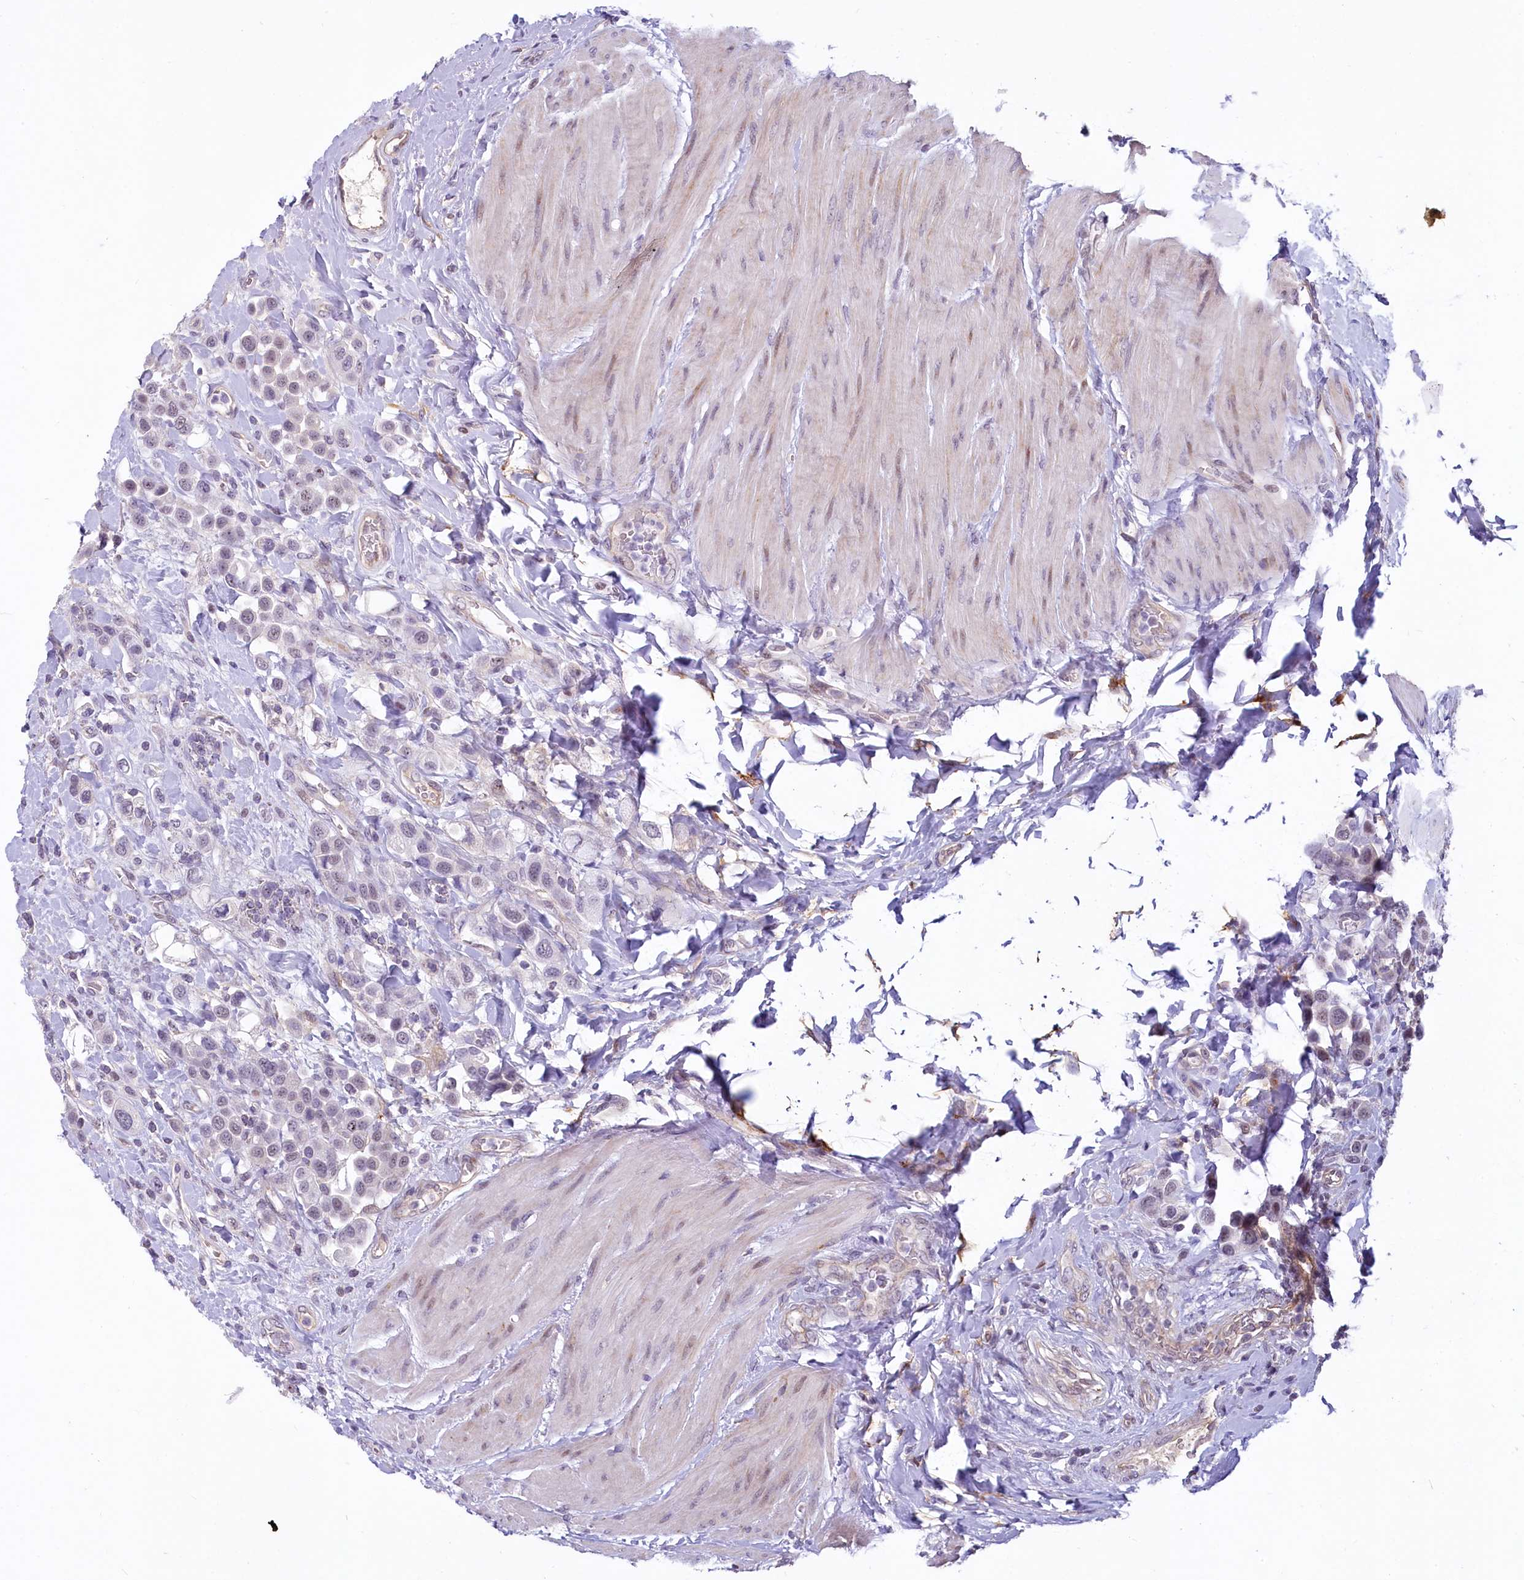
{"staining": {"intensity": "weak", "quantity": "<25%", "location": "nuclear"}, "tissue": "urothelial cancer", "cell_type": "Tumor cells", "image_type": "cancer", "snomed": [{"axis": "morphology", "description": "Urothelial carcinoma, High grade"}, {"axis": "topography", "description": "Urinary bladder"}], "caption": "DAB (3,3'-diaminobenzidine) immunohistochemical staining of human high-grade urothelial carcinoma displays no significant expression in tumor cells.", "gene": "PROCR", "patient": {"sex": "male", "age": 50}}